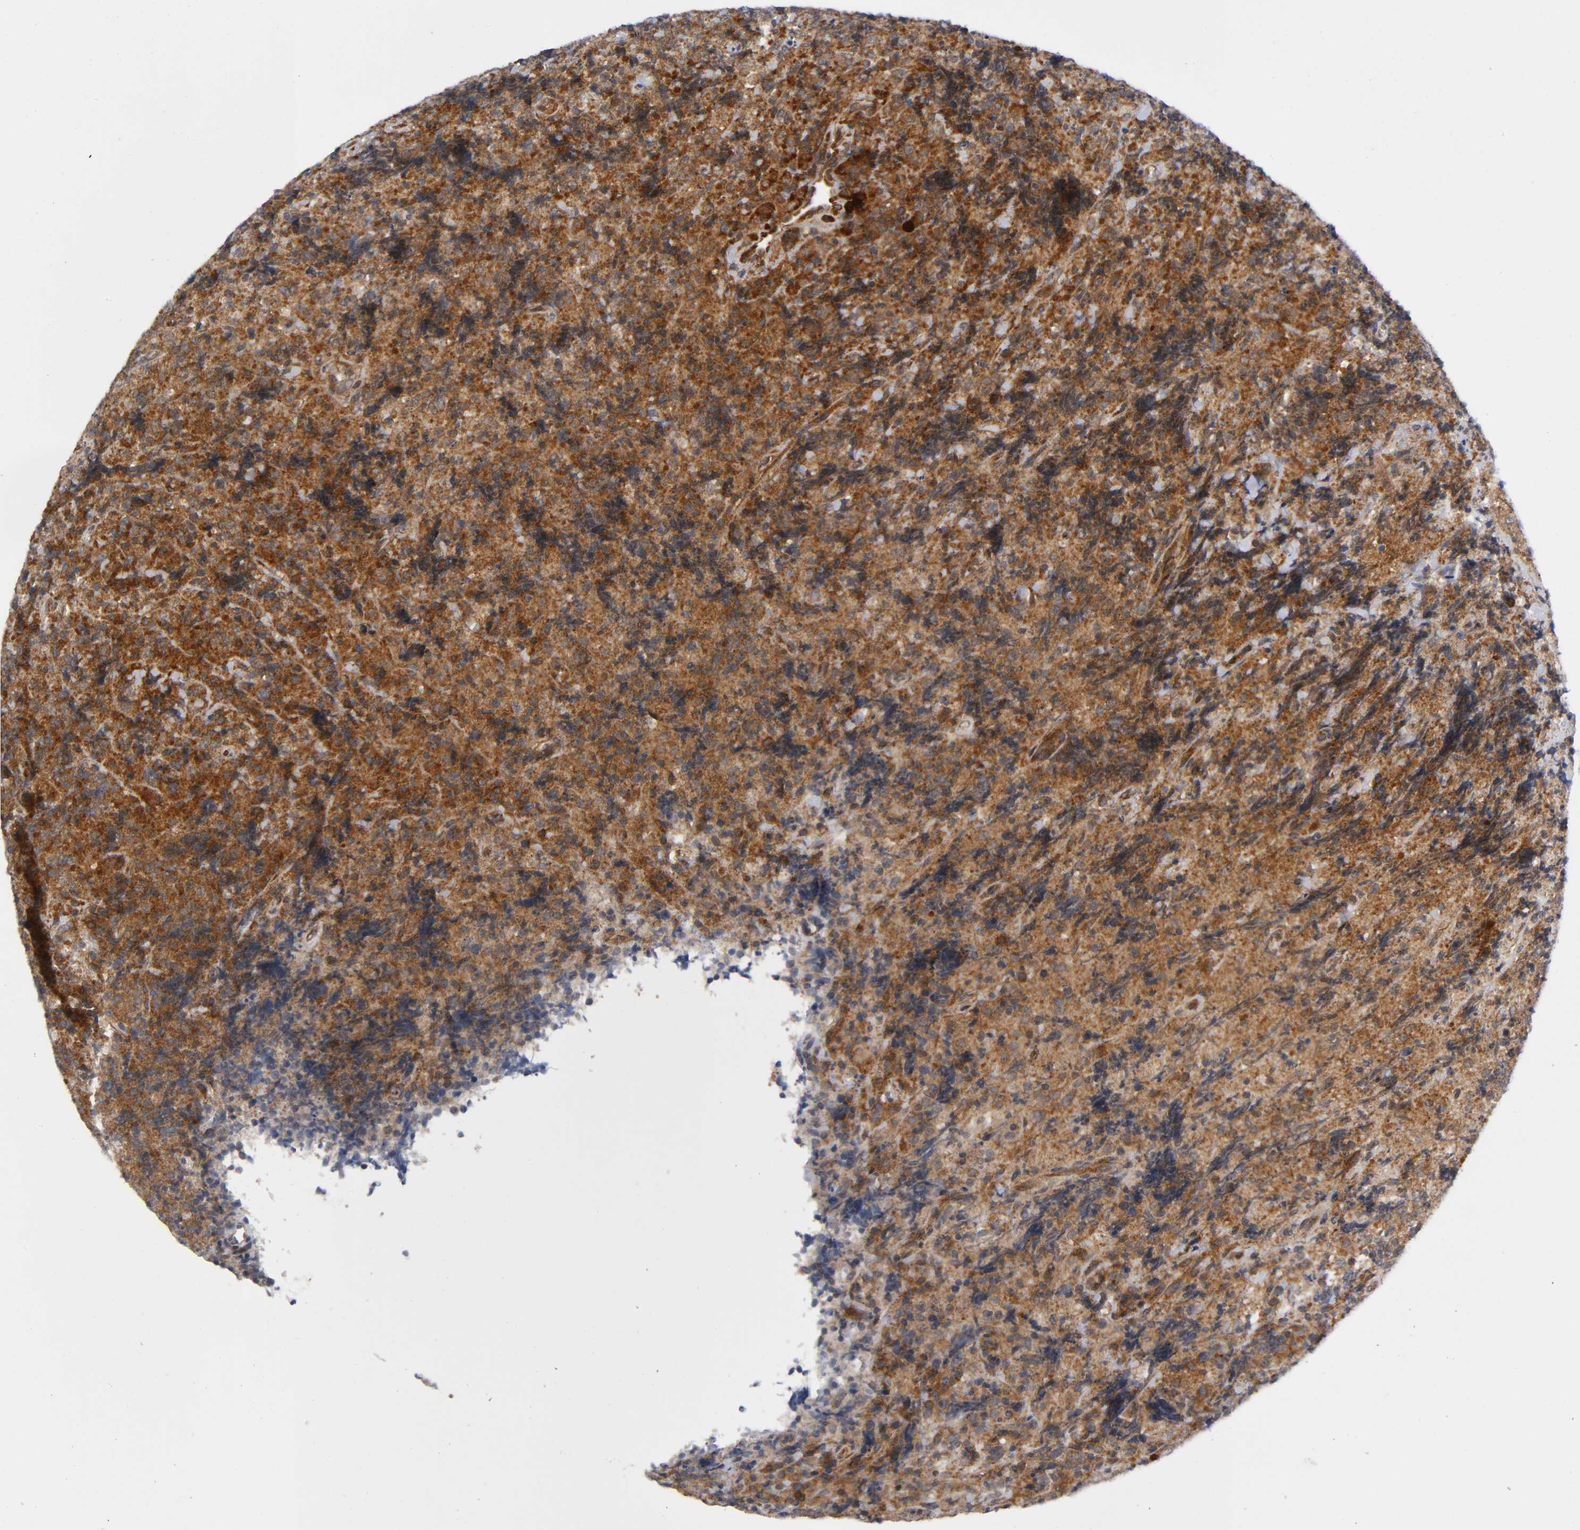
{"staining": {"intensity": "strong", "quantity": ">75%", "location": "cytoplasmic/membranous"}, "tissue": "lymphoma", "cell_type": "Tumor cells", "image_type": "cancer", "snomed": [{"axis": "morphology", "description": "Malignant lymphoma, non-Hodgkin's type, High grade"}, {"axis": "topography", "description": "Tonsil"}], "caption": "DAB immunohistochemical staining of human malignant lymphoma, non-Hodgkin's type (high-grade) exhibits strong cytoplasmic/membranous protein positivity in approximately >75% of tumor cells. The staining was performed using DAB to visualize the protein expression in brown, while the nuclei were stained in blue with hematoxylin (Magnification: 20x).", "gene": "EIF5", "patient": {"sex": "female", "age": 36}}